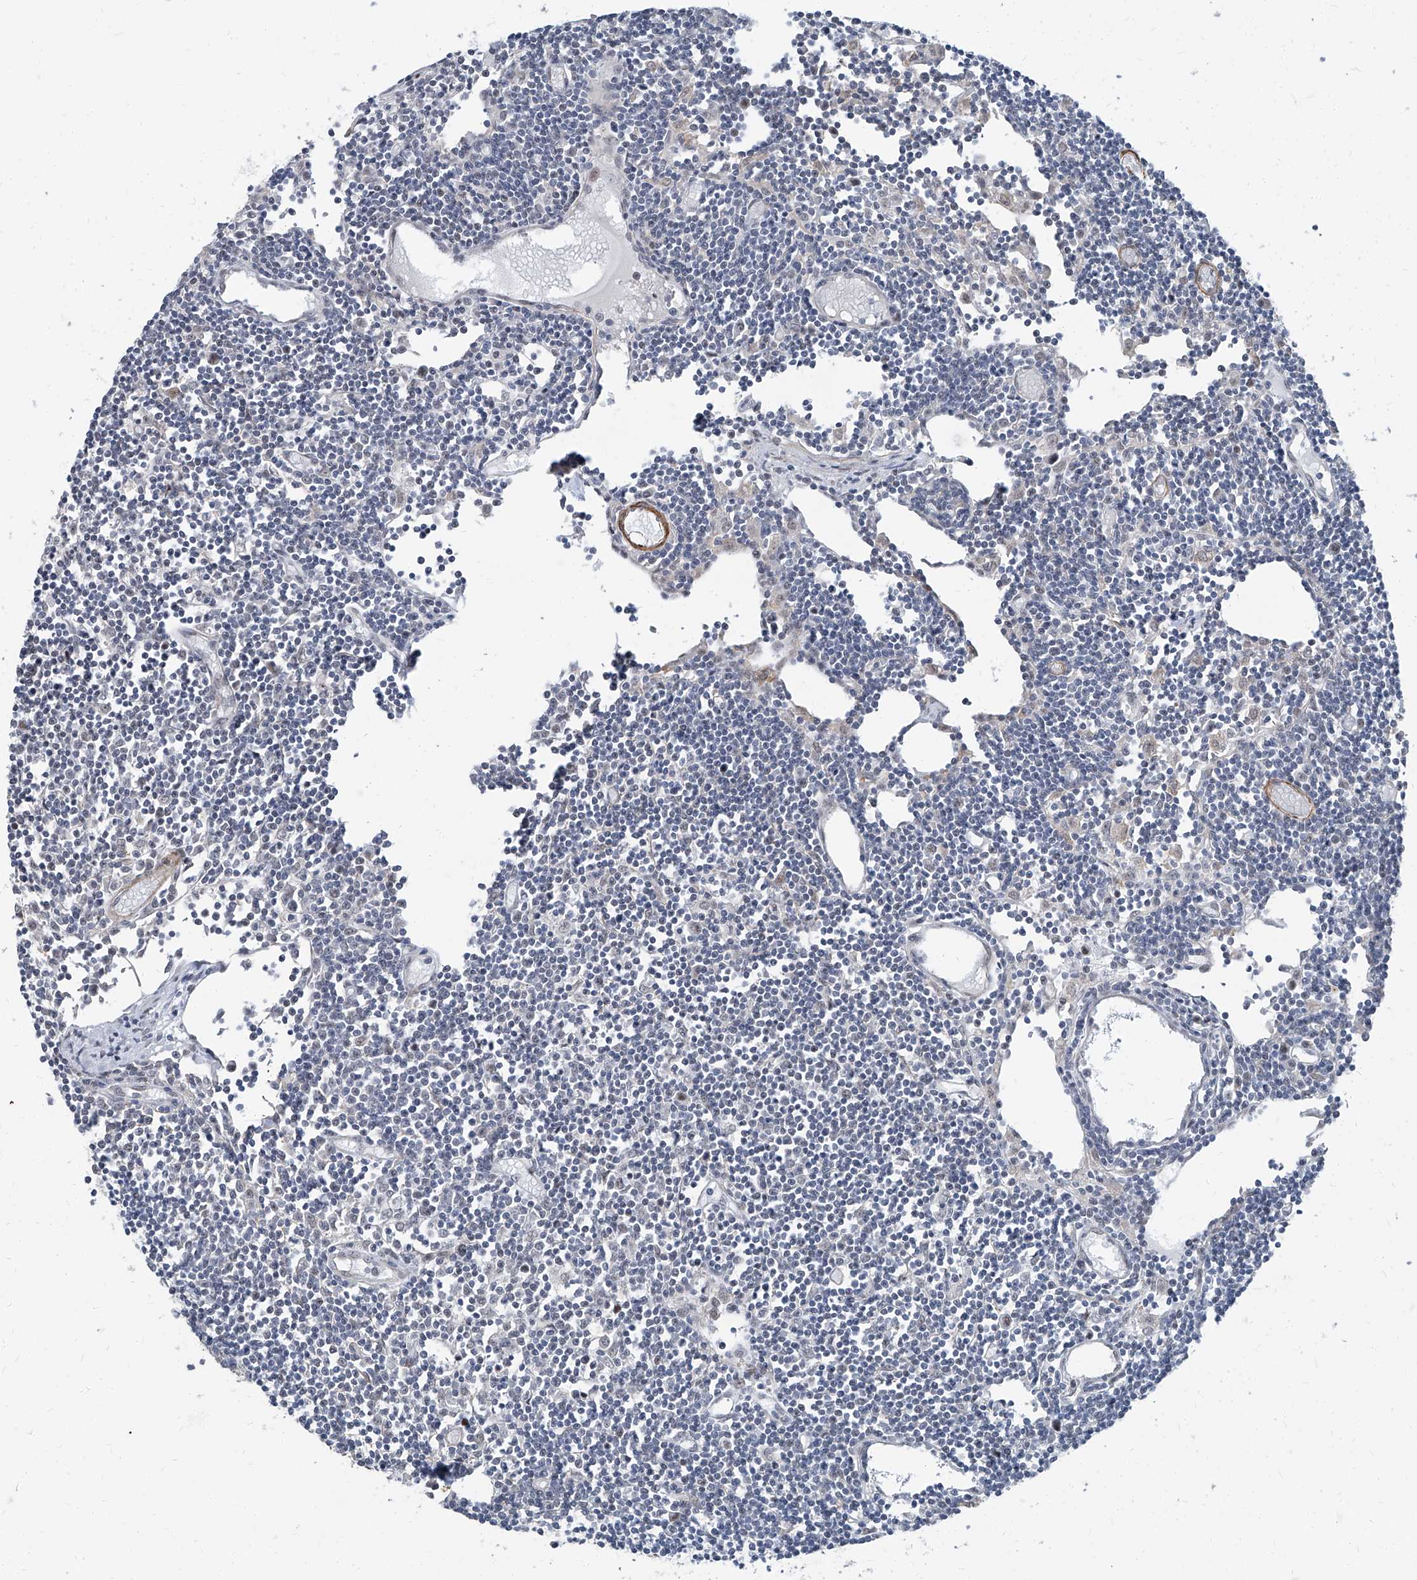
{"staining": {"intensity": "negative", "quantity": "none", "location": "none"}, "tissue": "lymph node", "cell_type": "Non-germinal center cells", "image_type": "normal", "snomed": [{"axis": "morphology", "description": "Normal tissue, NOS"}, {"axis": "topography", "description": "Lymph node"}], "caption": "Non-germinal center cells are negative for brown protein staining in benign lymph node. (Stains: DAB IHC with hematoxylin counter stain, Microscopy: brightfield microscopy at high magnification).", "gene": "TXLNB", "patient": {"sex": "female", "age": 11}}